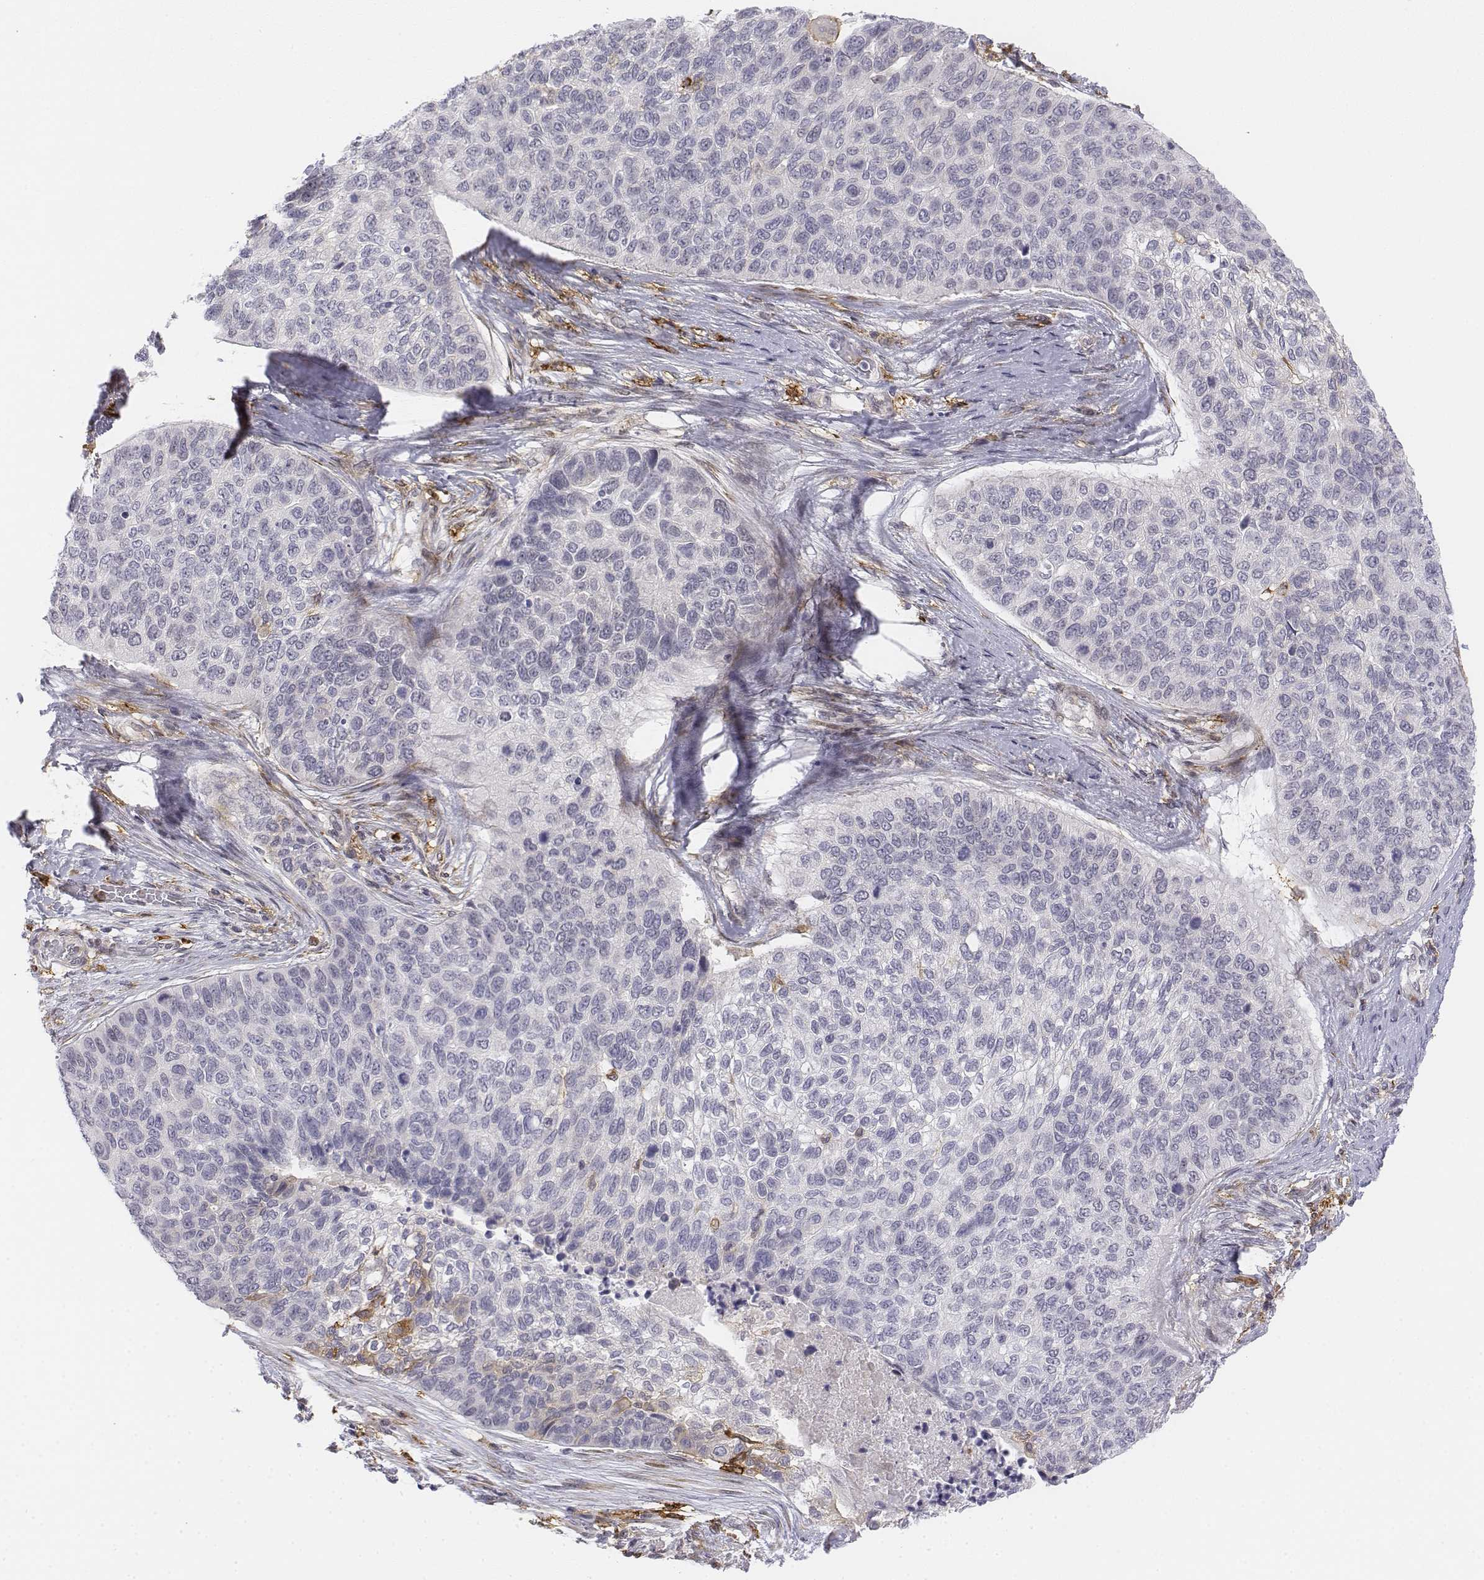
{"staining": {"intensity": "negative", "quantity": "none", "location": "none"}, "tissue": "lung cancer", "cell_type": "Tumor cells", "image_type": "cancer", "snomed": [{"axis": "morphology", "description": "Squamous cell carcinoma, NOS"}, {"axis": "topography", "description": "Lung"}], "caption": "The IHC image has no significant staining in tumor cells of lung squamous cell carcinoma tissue.", "gene": "CD14", "patient": {"sex": "male", "age": 69}}